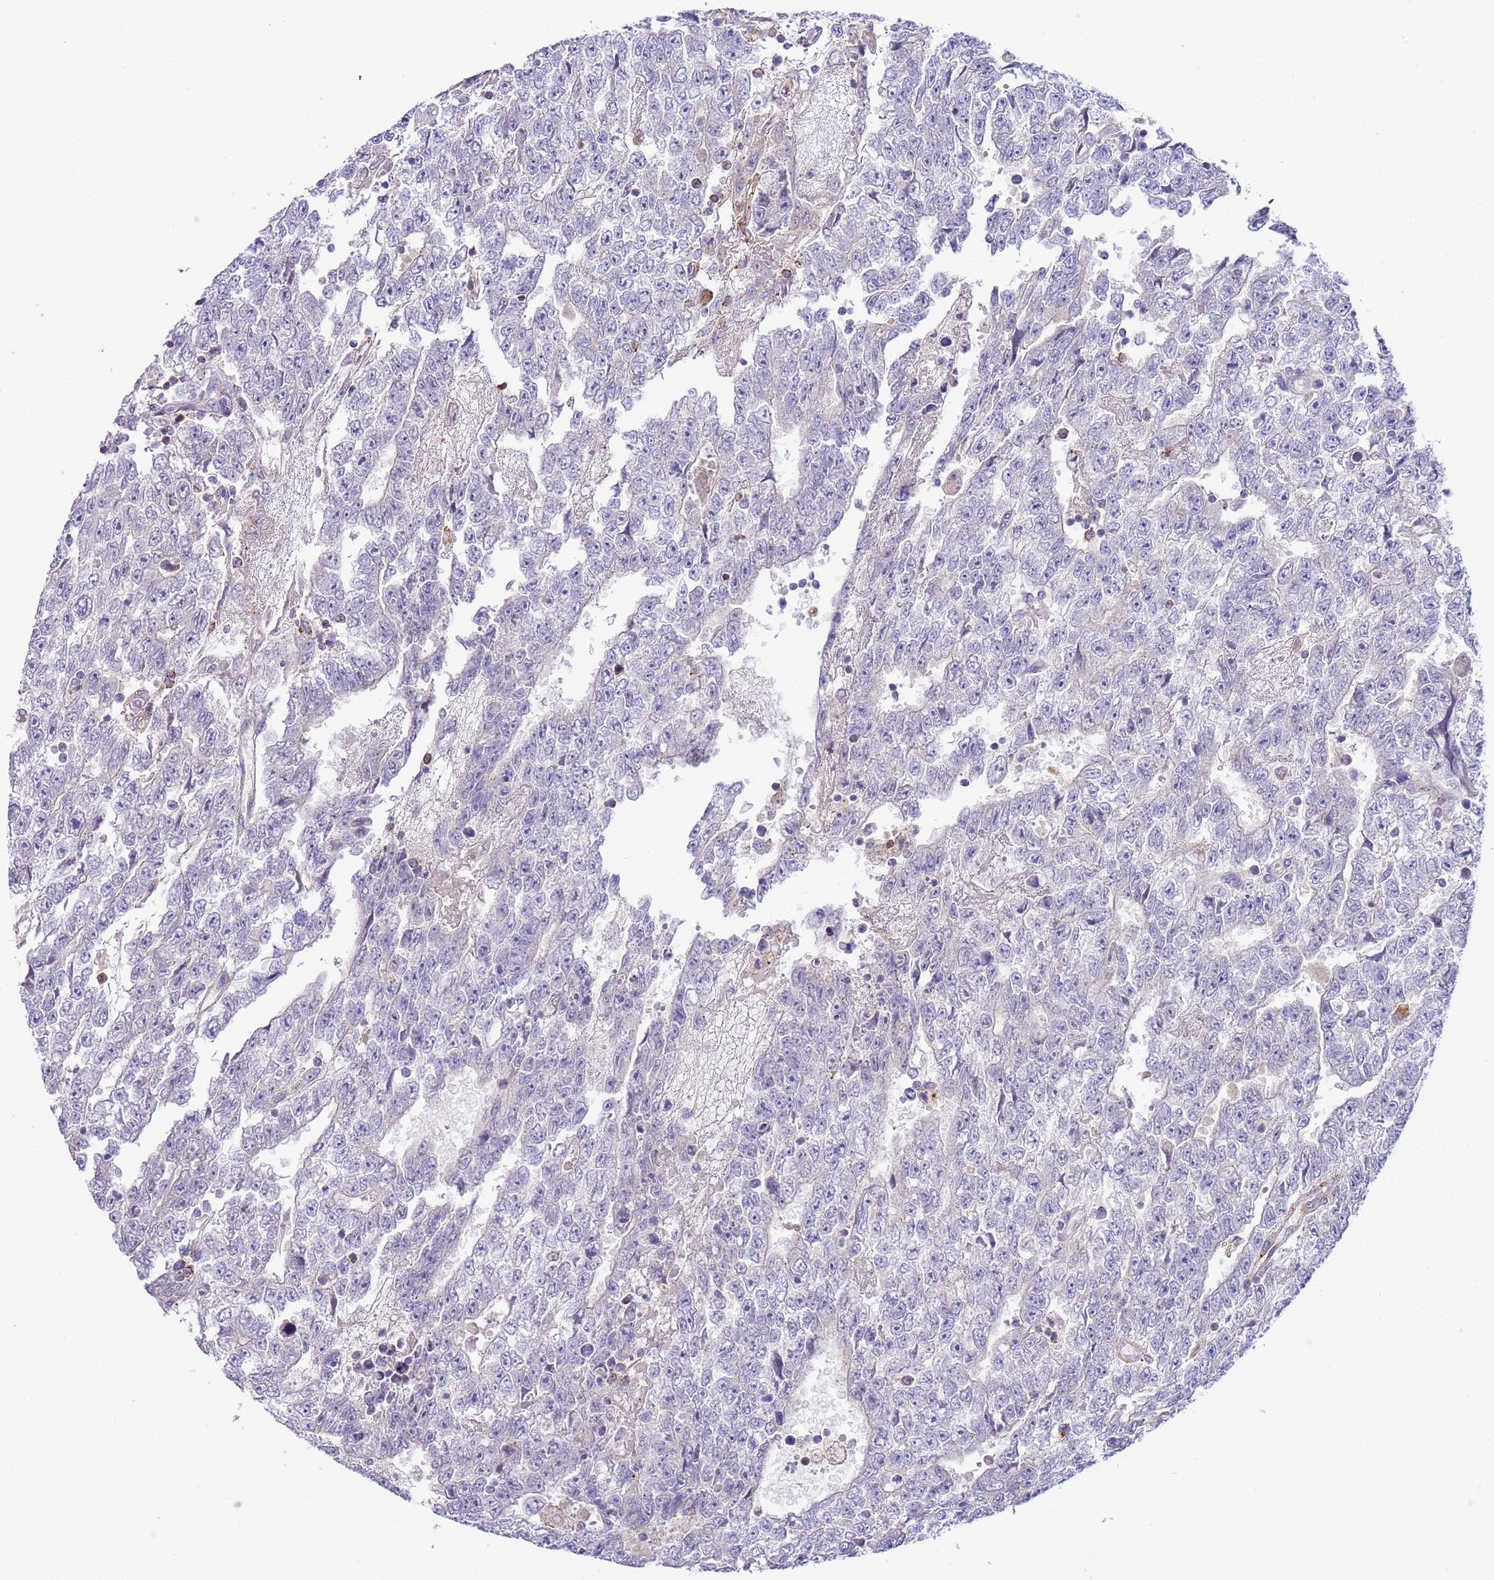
{"staining": {"intensity": "negative", "quantity": "none", "location": "none"}, "tissue": "testis cancer", "cell_type": "Tumor cells", "image_type": "cancer", "snomed": [{"axis": "morphology", "description": "Carcinoma, Embryonal, NOS"}, {"axis": "topography", "description": "Testis"}], "caption": "Immunohistochemistry (IHC) of testis cancer (embryonal carcinoma) demonstrates no staining in tumor cells.", "gene": "ABHD17A", "patient": {"sex": "male", "age": 25}}